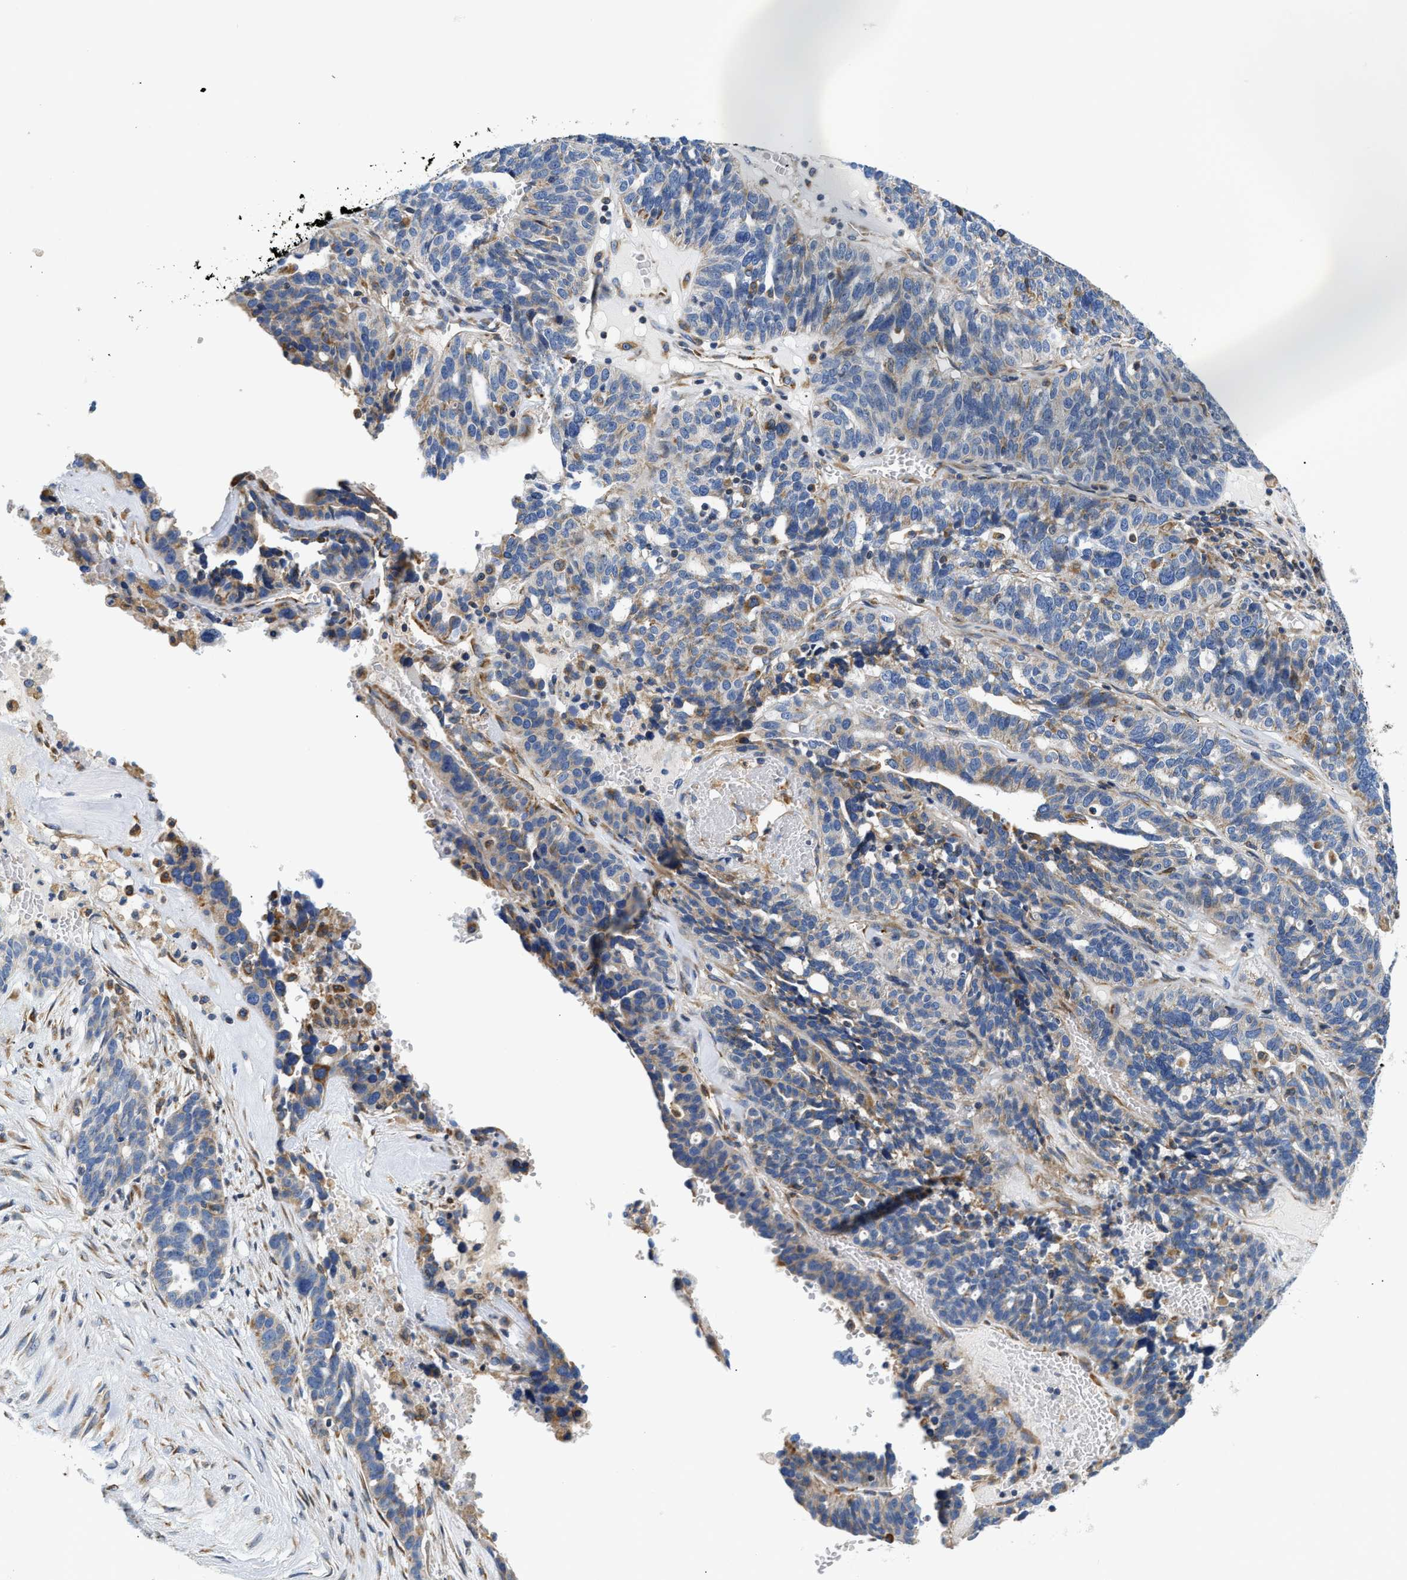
{"staining": {"intensity": "moderate", "quantity": "25%-75%", "location": "cytoplasmic/membranous"}, "tissue": "ovarian cancer", "cell_type": "Tumor cells", "image_type": "cancer", "snomed": [{"axis": "morphology", "description": "Cystadenocarcinoma, serous, NOS"}, {"axis": "topography", "description": "Ovary"}], "caption": "An immunohistochemistry micrograph of neoplastic tissue is shown. Protein staining in brown shows moderate cytoplasmic/membranous positivity in ovarian cancer within tumor cells.", "gene": "HDHD3", "patient": {"sex": "female", "age": 59}}